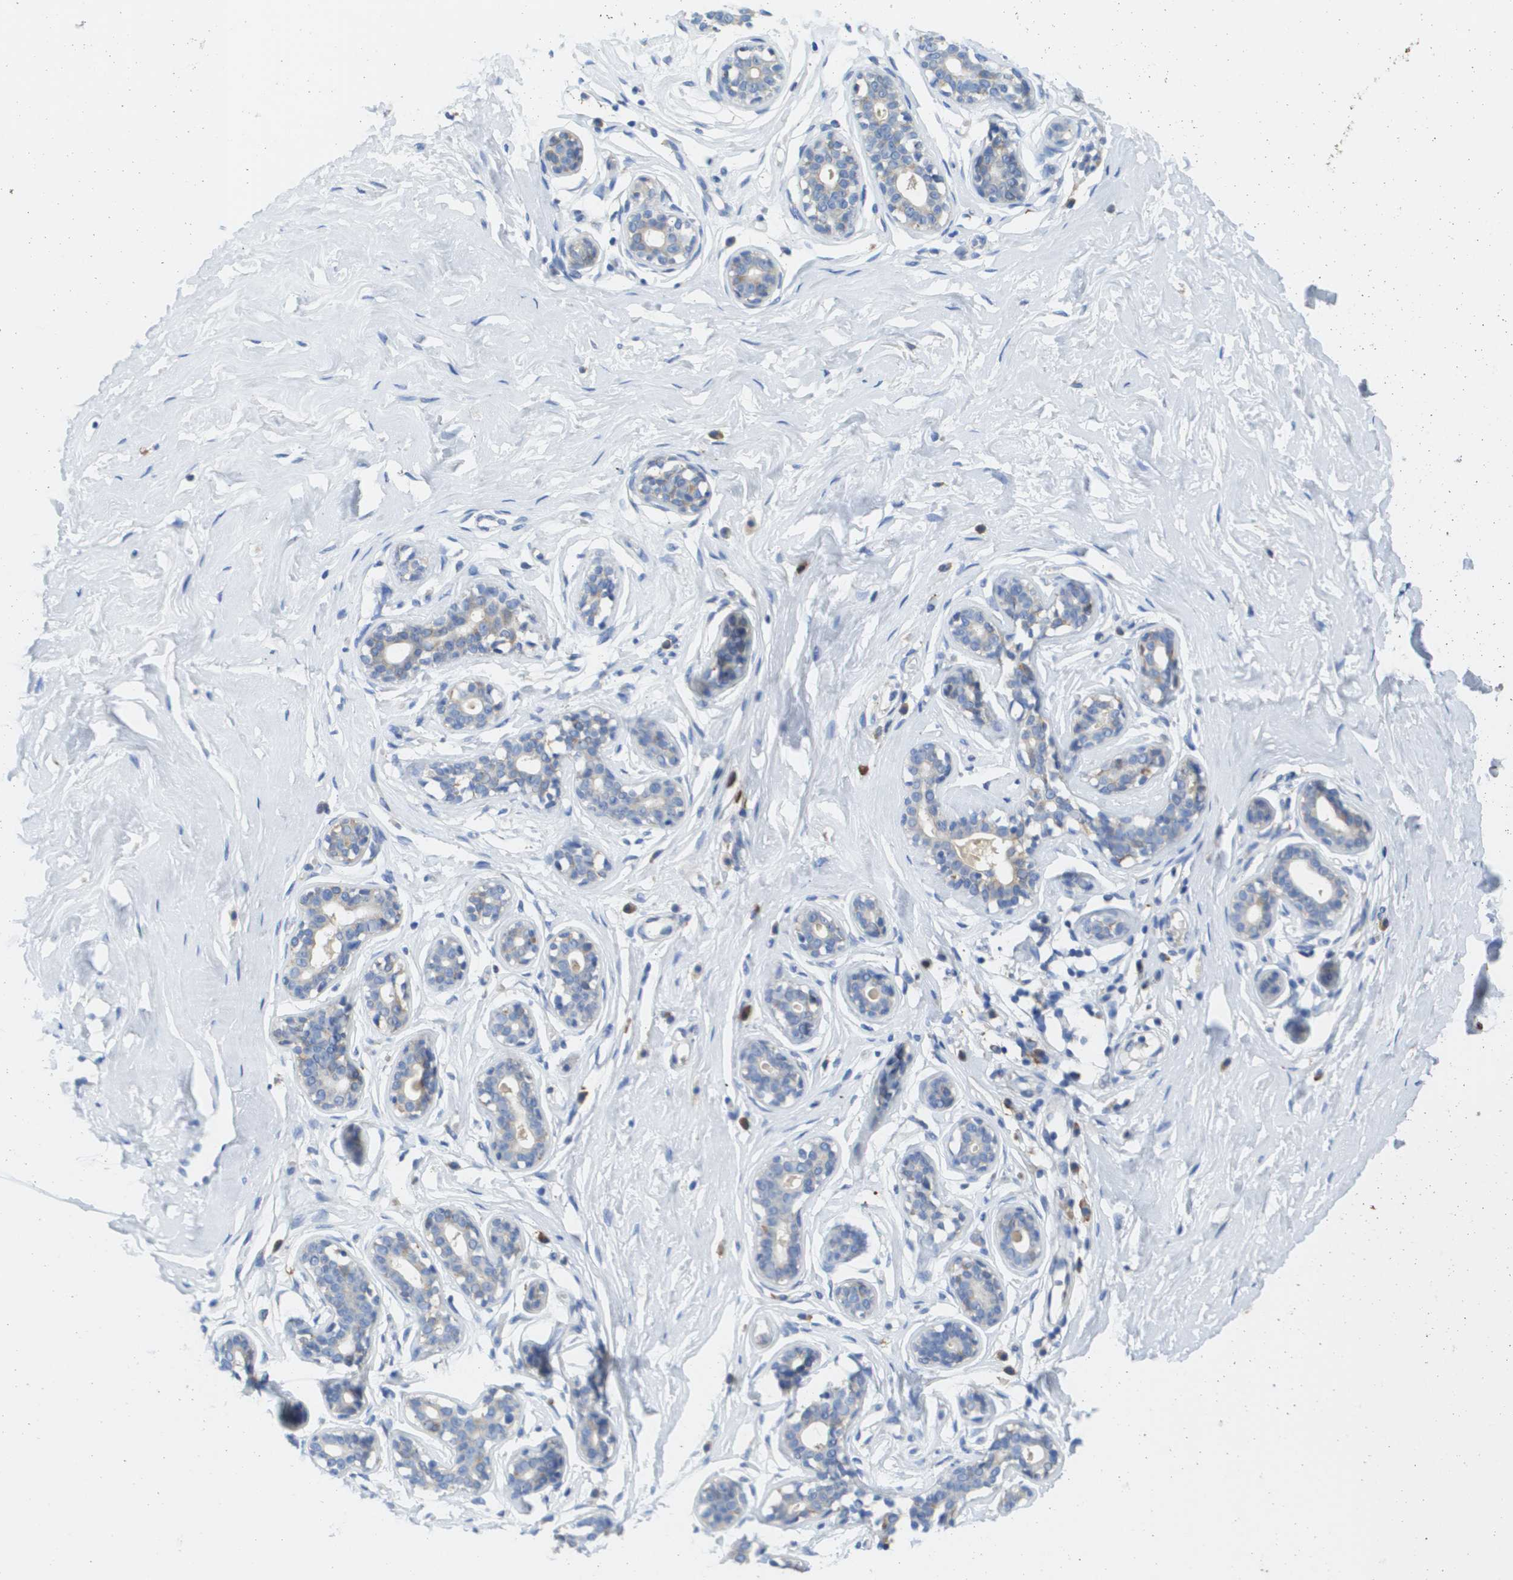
{"staining": {"intensity": "negative", "quantity": "none", "location": "none"}, "tissue": "breast", "cell_type": "Adipocytes", "image_type": "normal", "snomed": [{"axis": "morphology", "description": "Normal tissue, NOS"}, {"axis": "topography", "description": "Breast"}], "caption": "Adipocytes are negative for brown protein staining in normal breast. Nuclei are stained in blue.", "gene": "SDR42E1", "patient": {"sex": "female", "age": 23}}